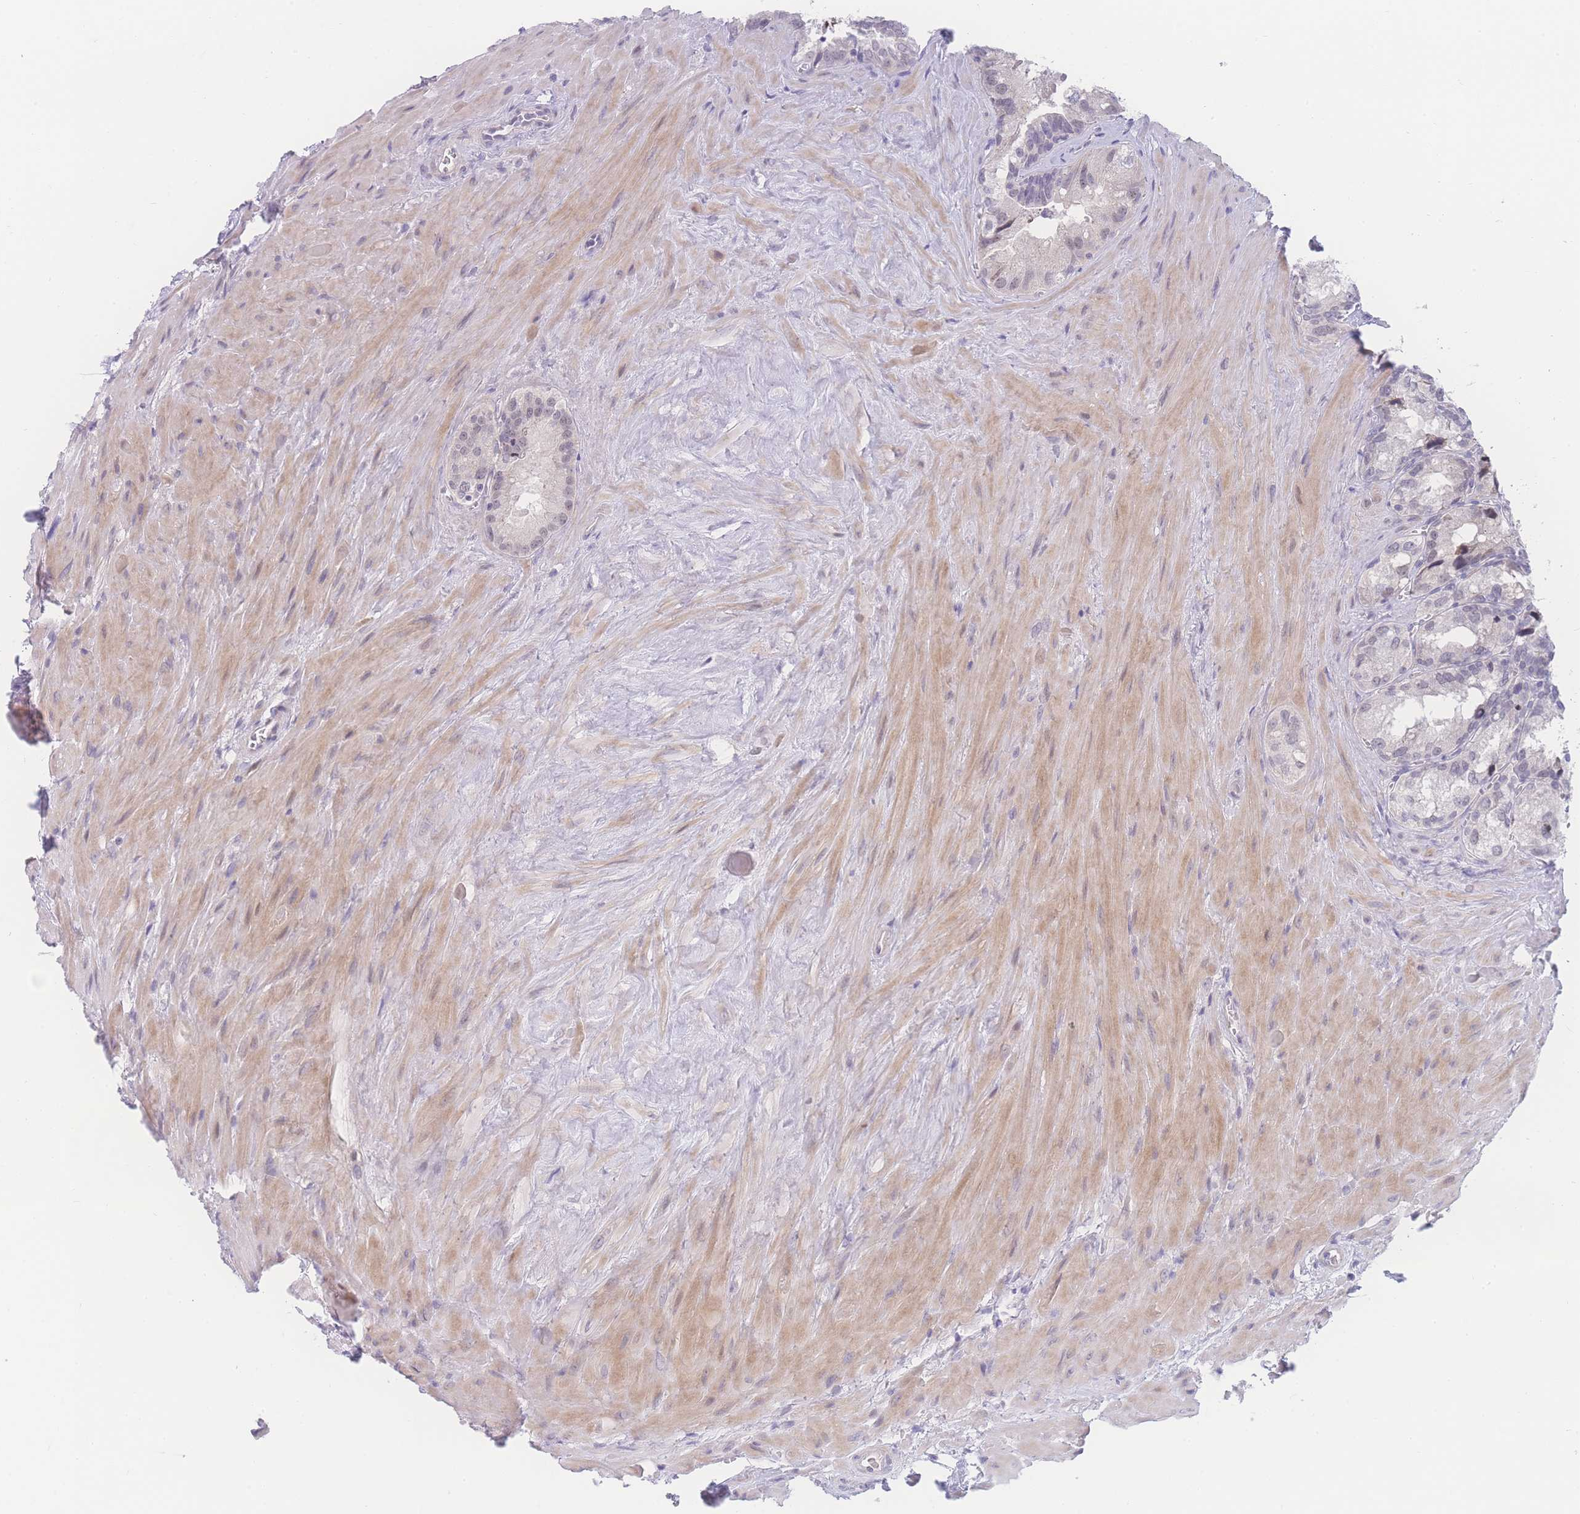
{"staining": {"intensity": "negative", "quantity": "none", "location": "none"}, "tissue": "seminal vesicle", "cell_type": "Glandular cells", "image_type": "normal", "snomed": [{"axis": "morphology", "description": "Normal tissue, NOS"}, {"axis": "topography", "description": "Seminal veicle"}], "caption": "DAB (3,3'-diaminobenzidine) immunohistochemical staining of benign human seminal vesicle demonstrates no significant expression in glandular cells. Nuclei are stained in blue.", "gene": "PRSS22", "patient": {"sex": "male", "age": 68}}